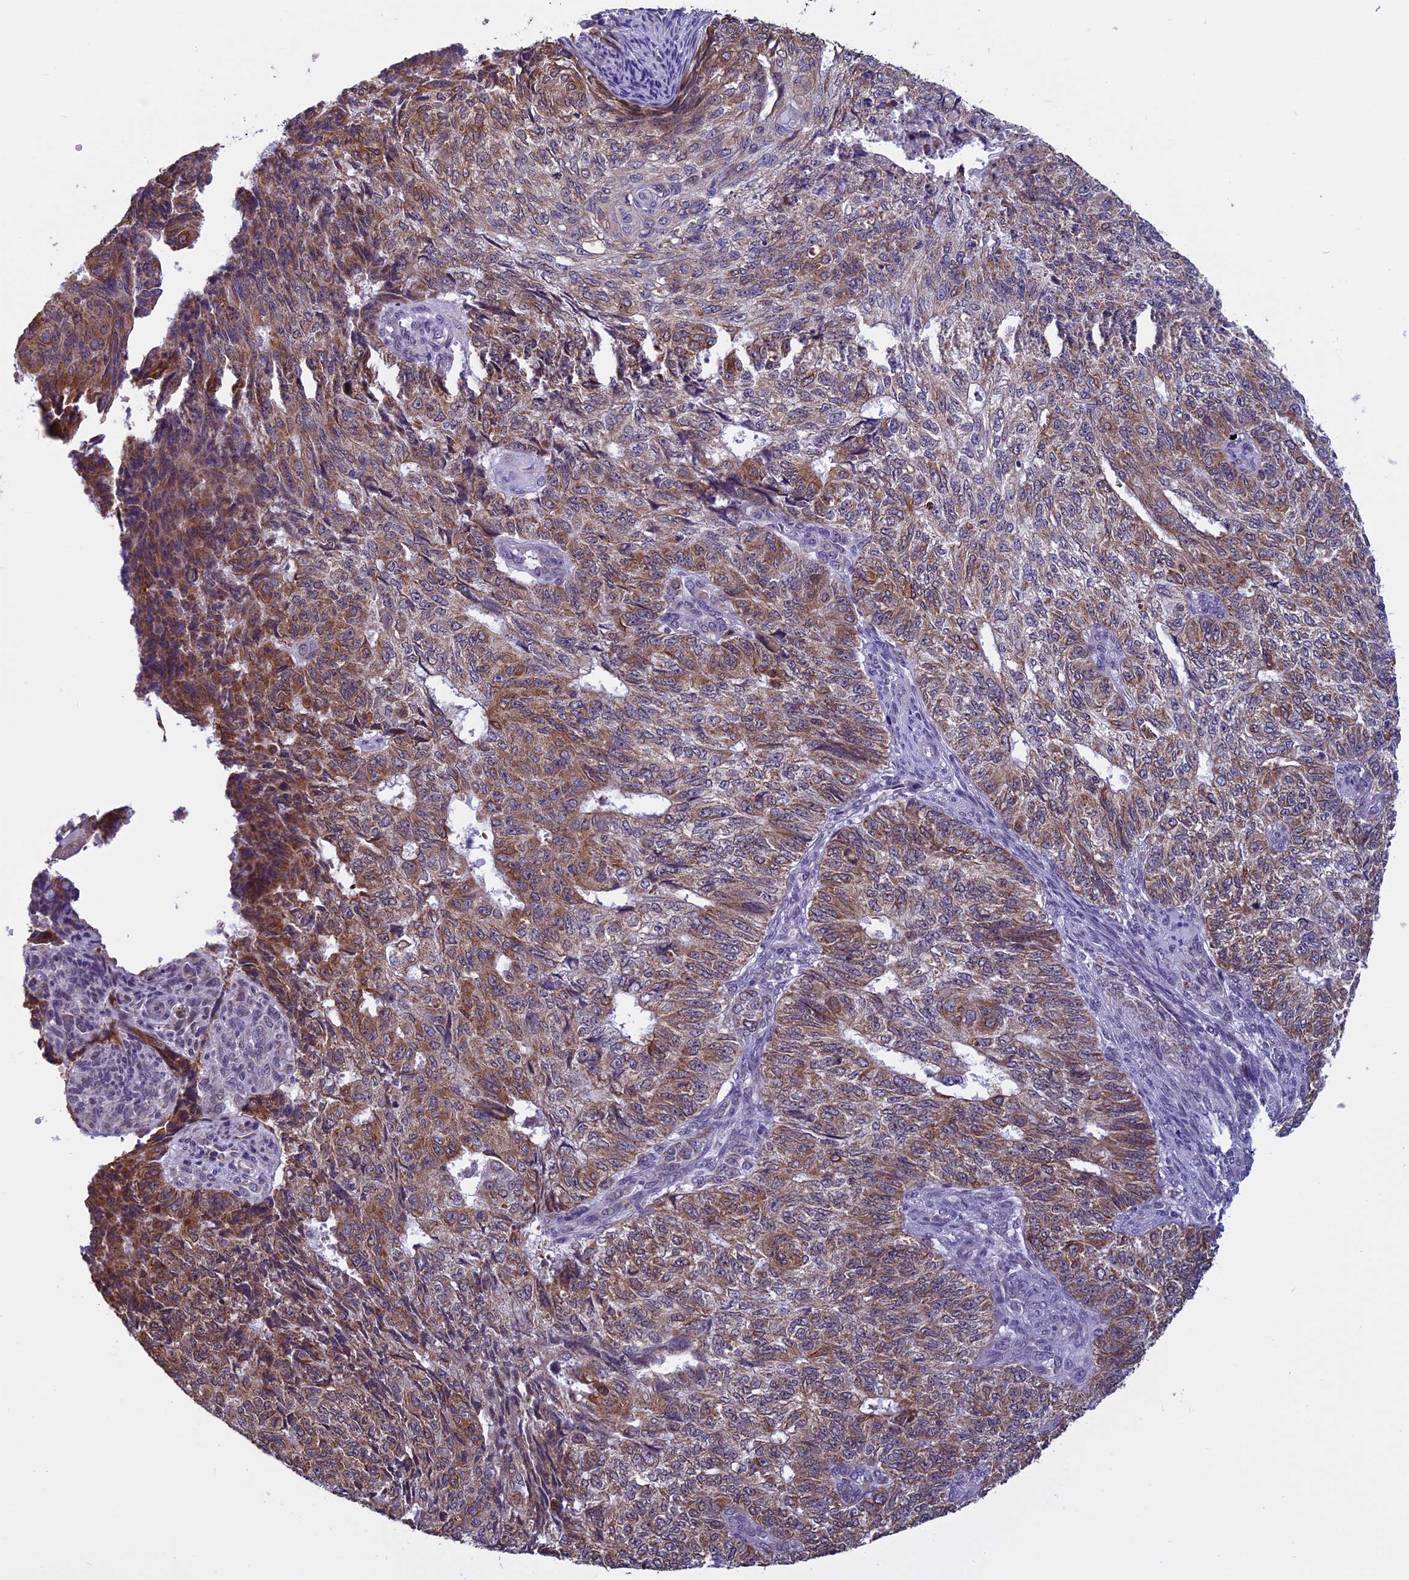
{"staining": {"intensity": "moderate", "quantity": ">75%", "location": "cytoplasmic/membranous"}, "tissue": "endometrial cancer", "cell_type": "Tumor cells", "image_type": "cancer", "snomed": [{"axis": "morphology", "description": "Adenocarcinoma, NOS"}, {"axis": "topography", "description": "Endometrium"}], "caption": "Immunohistochemistry micrograph of neoplastic tissue: endometrial cancer (adenocarcinoma) stained using immunohistochemistry (IHC) demonstrates medium levels of moderate protein expression localized specifically in the cytoplasmic/membranous of tumor cells, appearing as a cytoplasmic/membranous brown color.", "gene": "ZNF317", "patient": {"sex": "female", "age": 32}}